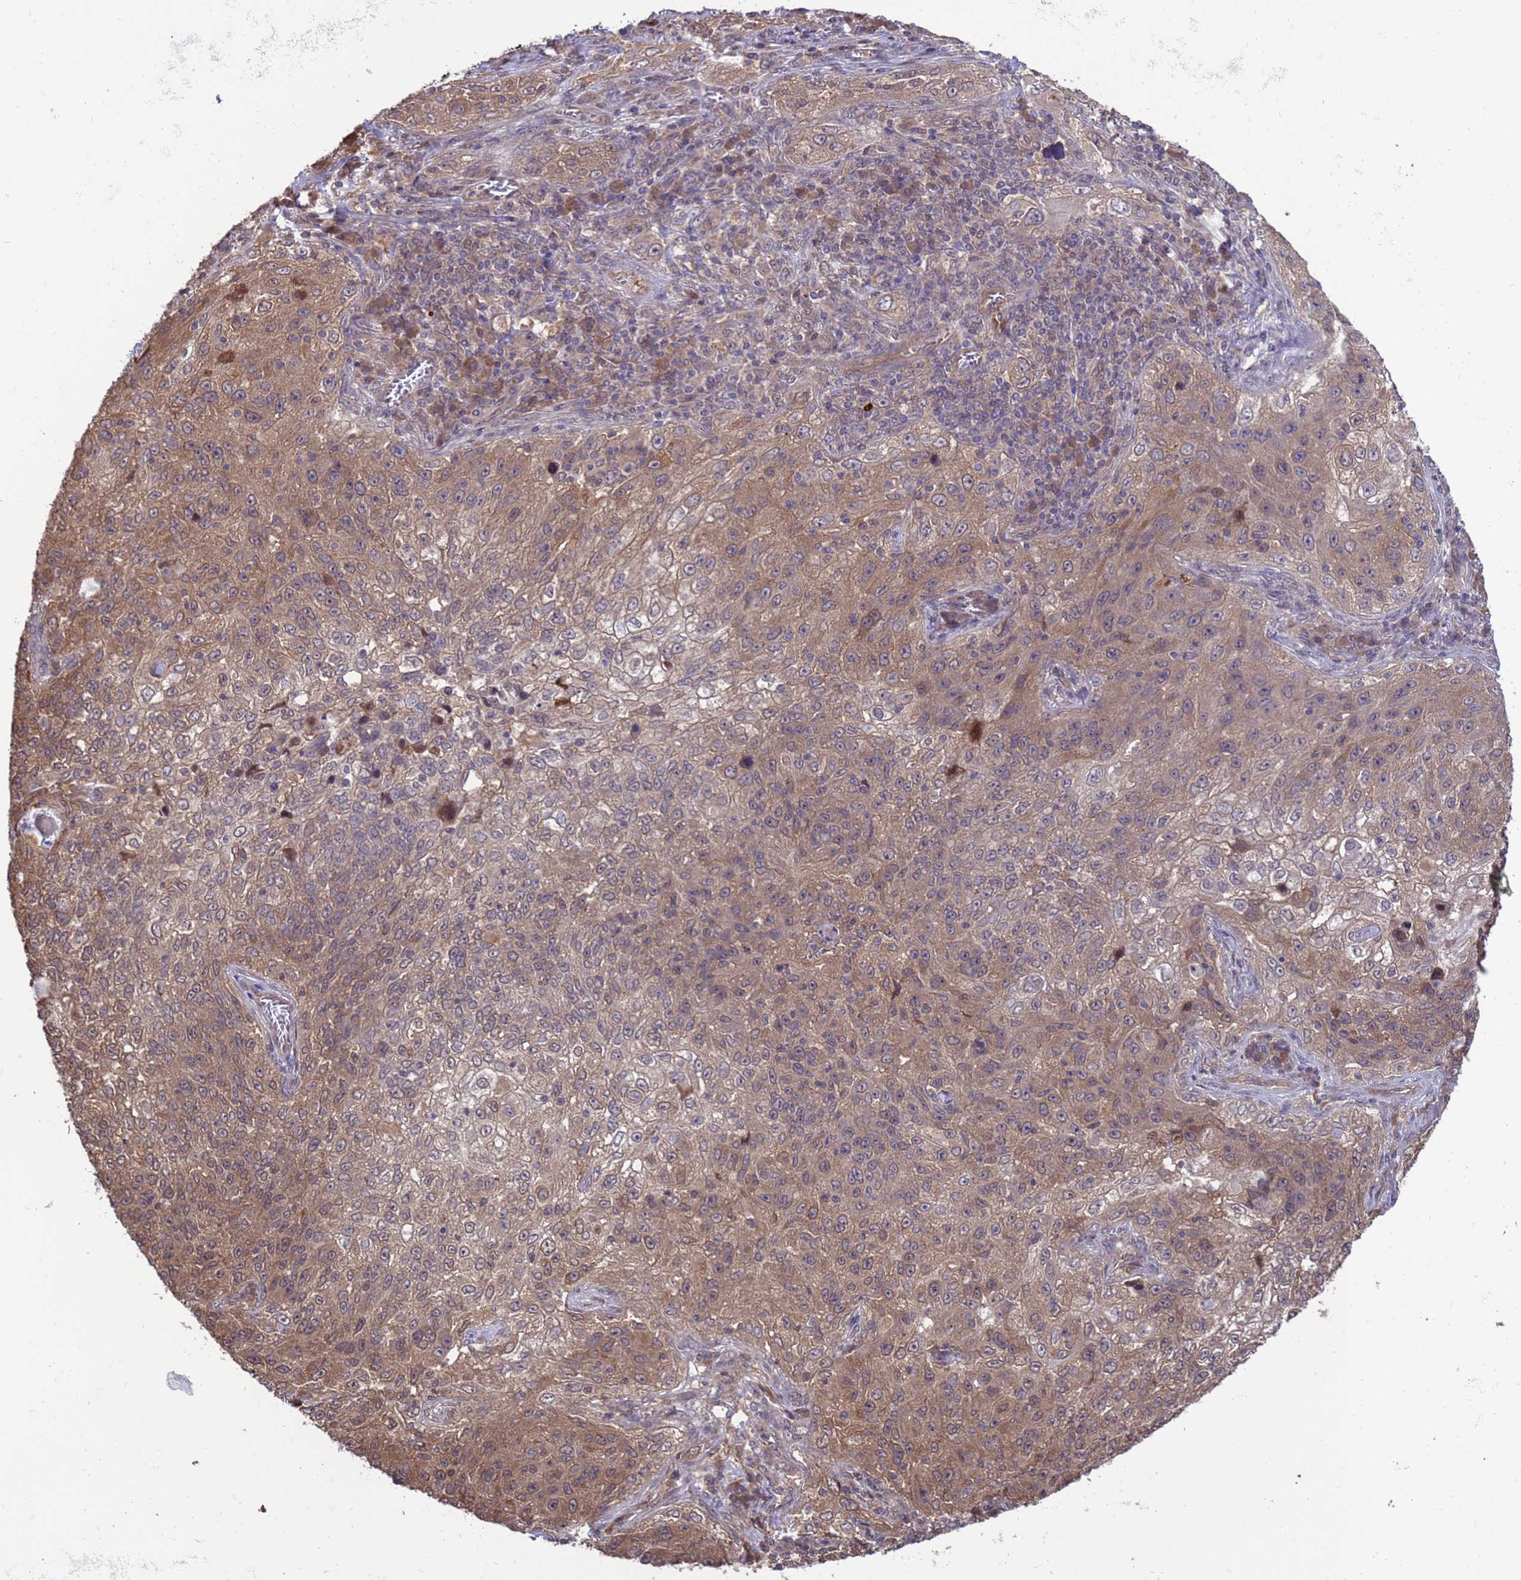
{"staining": {"intensity": "moderate", "quantity": ">75%", "location": "cytoplasmic/membranous"}, "tissue": "lung cancer", "cell_type": "Tumor cells", "image_type": "cancer", "snomed": [{"axis": "morphology", "description": "Squamous cell carcinoma, NOS"}, {"axis": "topography", "description": "Lung"}], "caption": "Immunohistochemical staining of human lung cancer (squamous cell carcinoma) exhibits moderate cytoplasmic/membranous protein staining in approximately >75% of tumor cells.", "gene": "ZFP69B", "patient": {"sex": "female", "age": 69}}